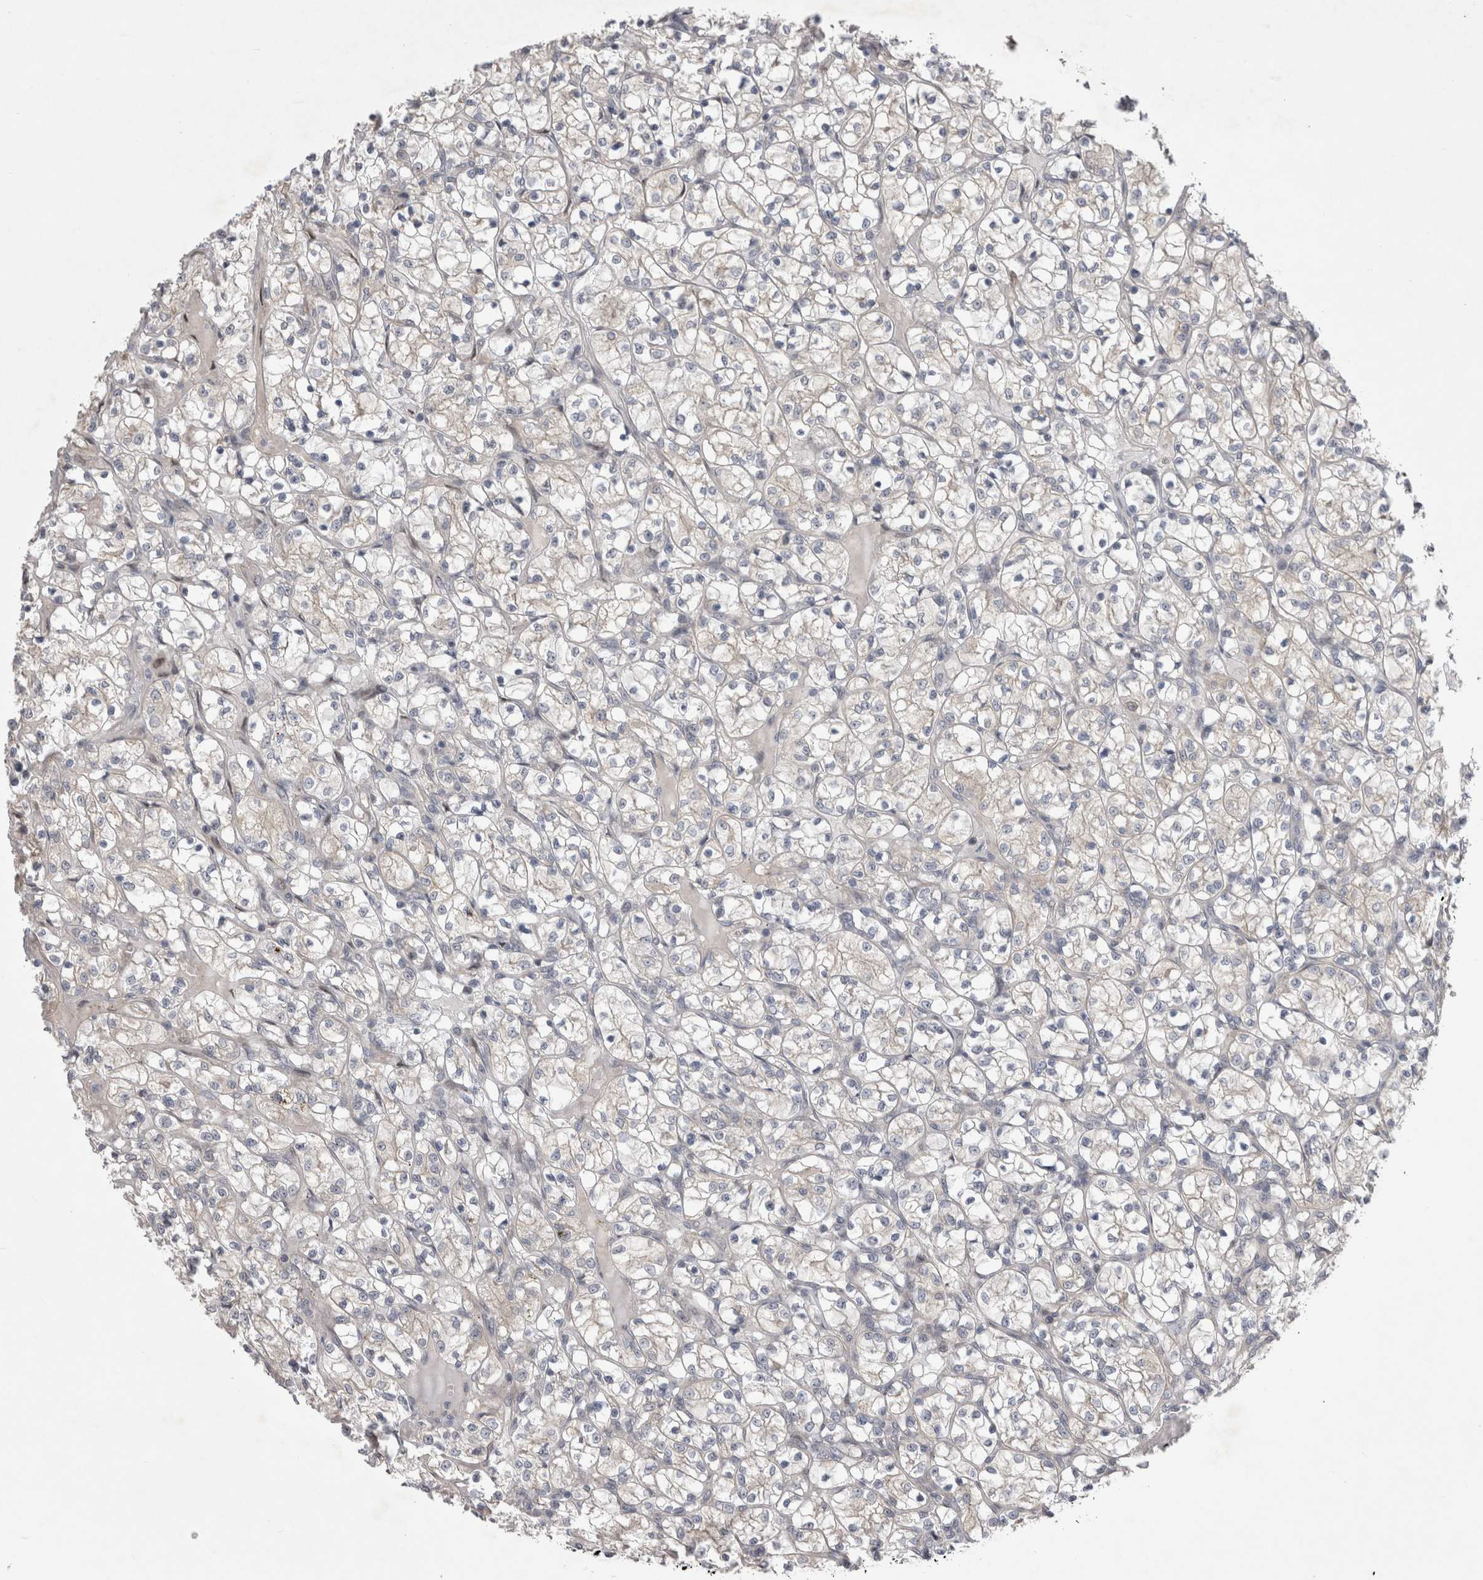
{"staining": {"intensity": "negative", "quantity": "none", "location": "none"}, "tissue": "renal cancer", "cell_type": "Tumor cells", "image_type": "cancer", "snomed": [{"axis": "morphology", "description": "Adenocarcinoma, NOS"}, {"axis": "topography", "description": "Kidney"}], "caption": "Micrograph shows no protein positivity in tumor cells of adenocarcinoma (renal) tissue.", "gene": "NENF", "patient": {"sex": "female", "age": 69}}